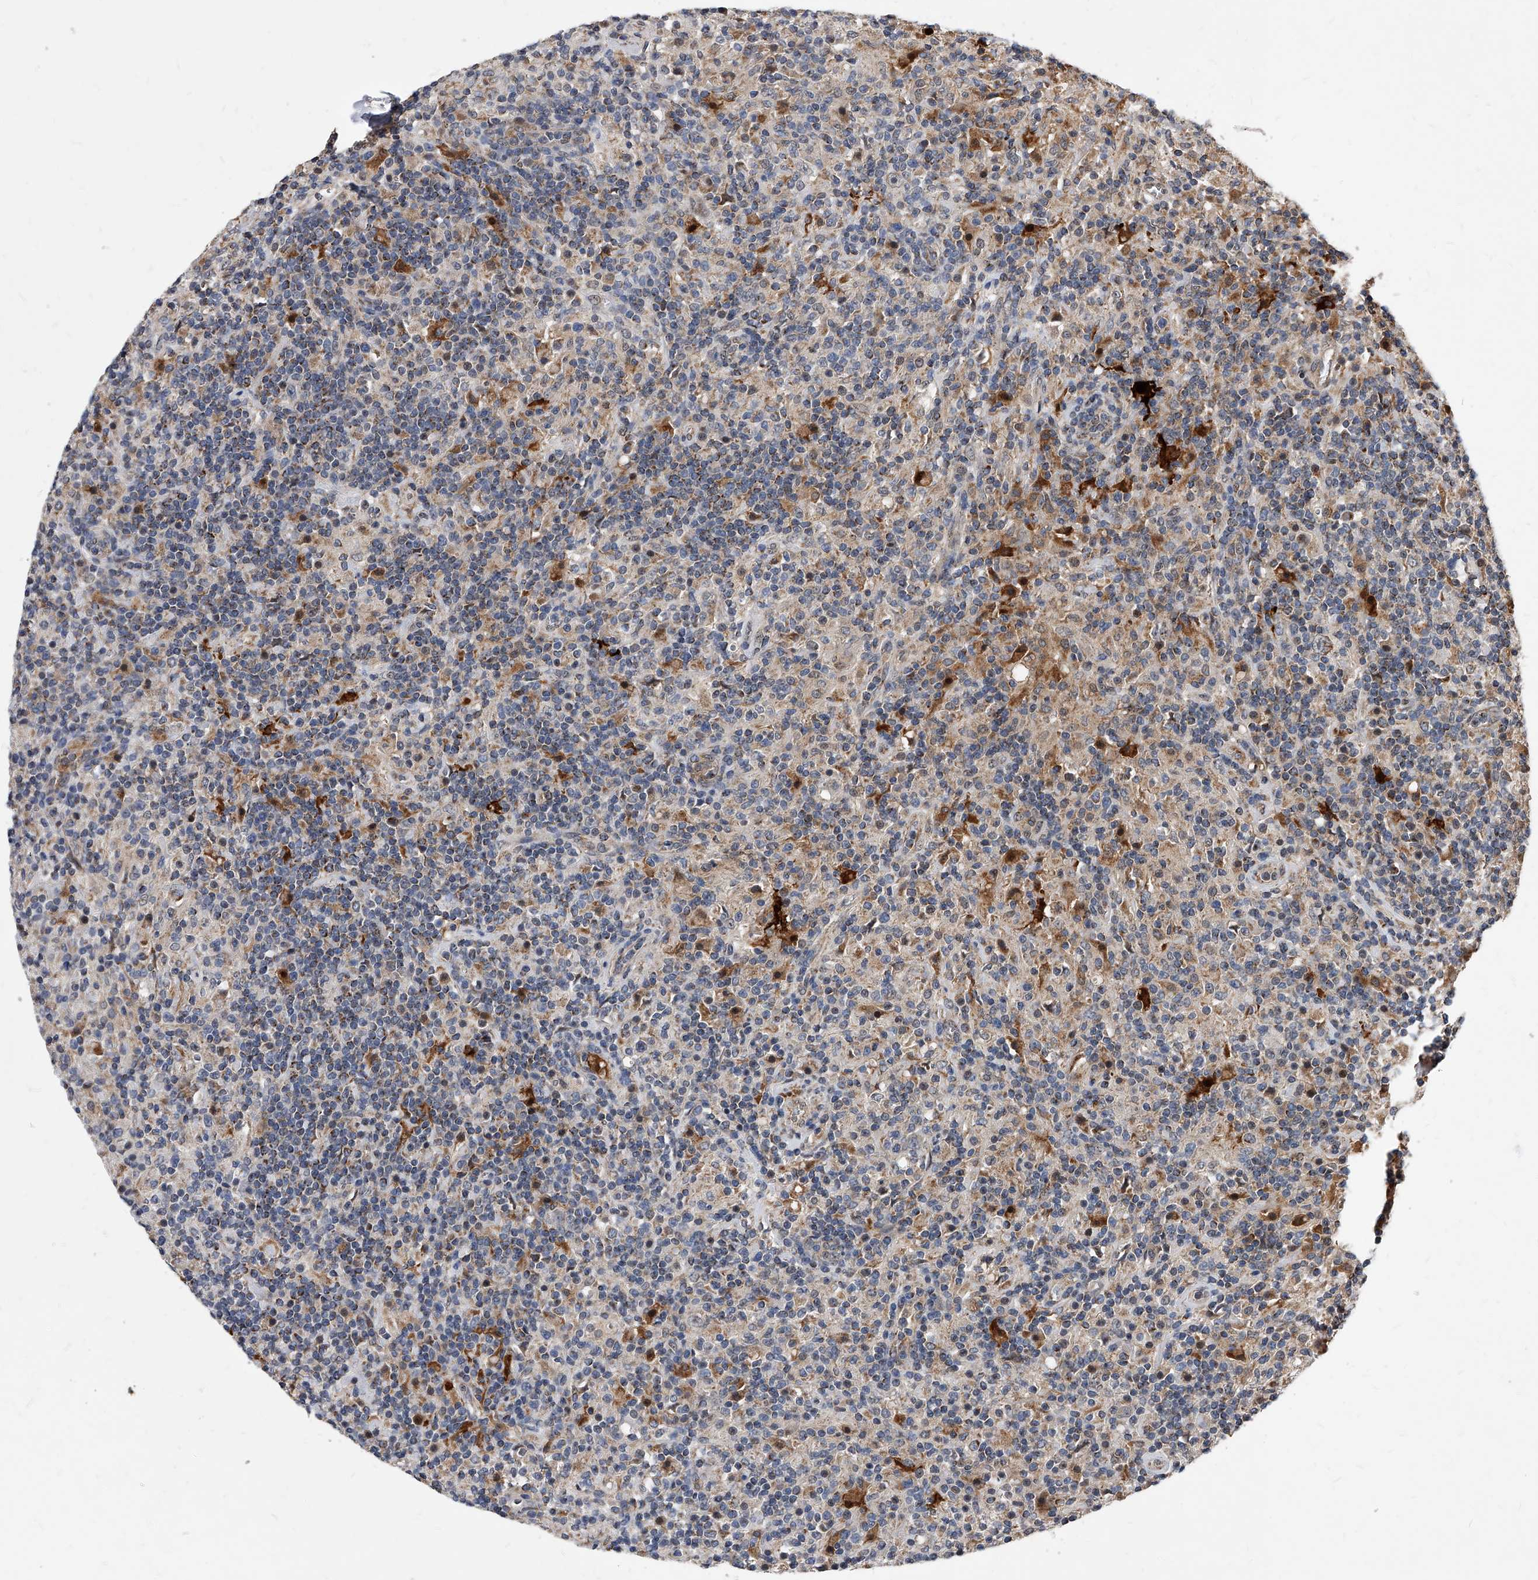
{"staining": {"intensity": "moderate", "quantity": "25%-75%", "location": "cytoplasmic/membranous"}, "tissue": "lymphoma", "cell_type": "Tumor cells", "image_type": "cancer", "snomed": [{"axis": "morphology", "description": "Hodgkin's disease, NOS"}, {"axis": "topography", "description": "Lymph node"}], "caption": "Approximately 25%-75% of tumor cells in Hodgkin's disease display moderate cytoplasmic/membranous protein expression as visualized by brown immunohistochemical staining.", "gene": "SOBP", "patient": {"sex": "male", "age": 70}}